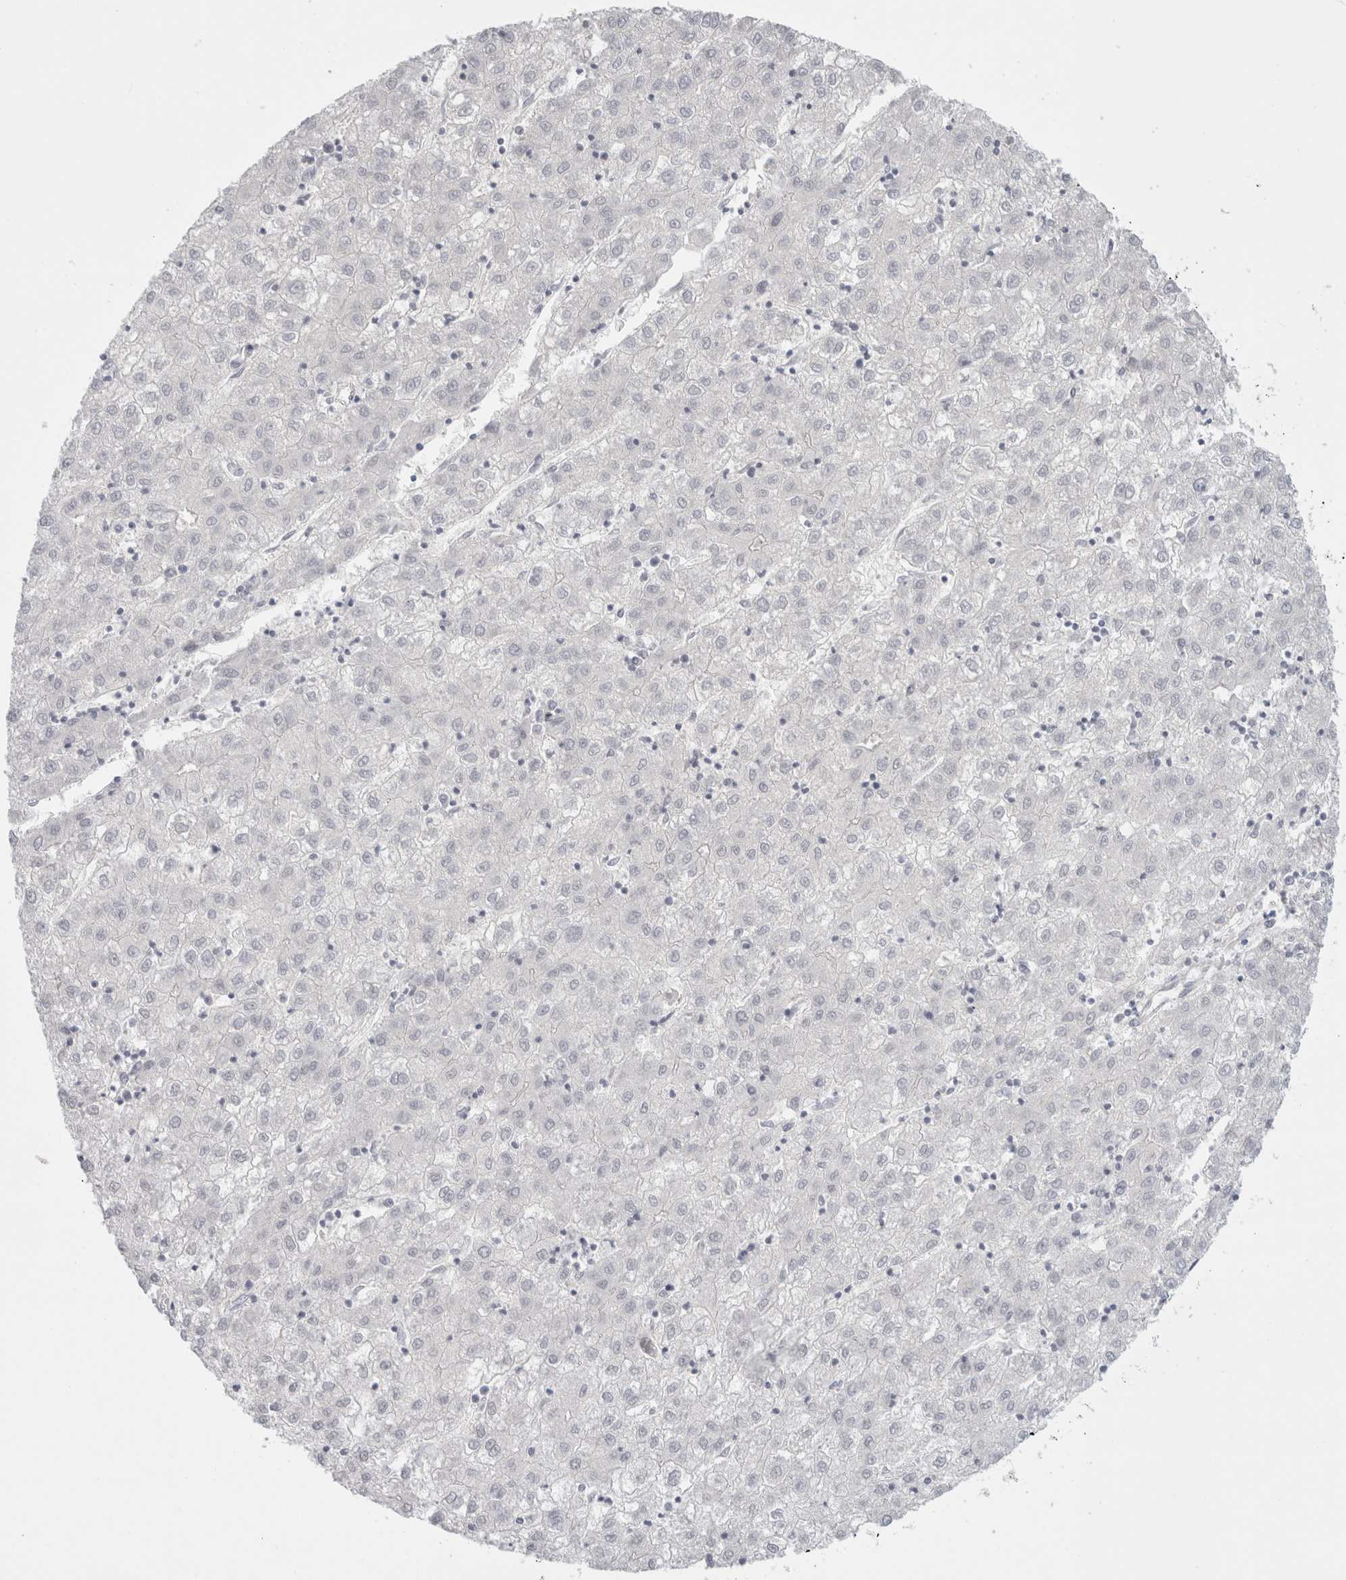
{"staining": {"intensity": "negative", "quantity": "none", "location": "none"}, "tissue": "liver cancer", "cell_type": "Tumor cells", "image_type": "cancer", "snomed": [{"axis": "morphology", "description": "Carcinoma, Hepatocellular, NOS"}, {"axis": "topography", "description": "Liver"}], "caption": "Immunohistochemistry (IHC) photomicrograph of human hepatocellular carcinoma (liver) stained for a protein (brown), which exhibits no staining in tumor cells.", "gene": "TRMT12", "patient": {"sex": "male", "age": 72}}